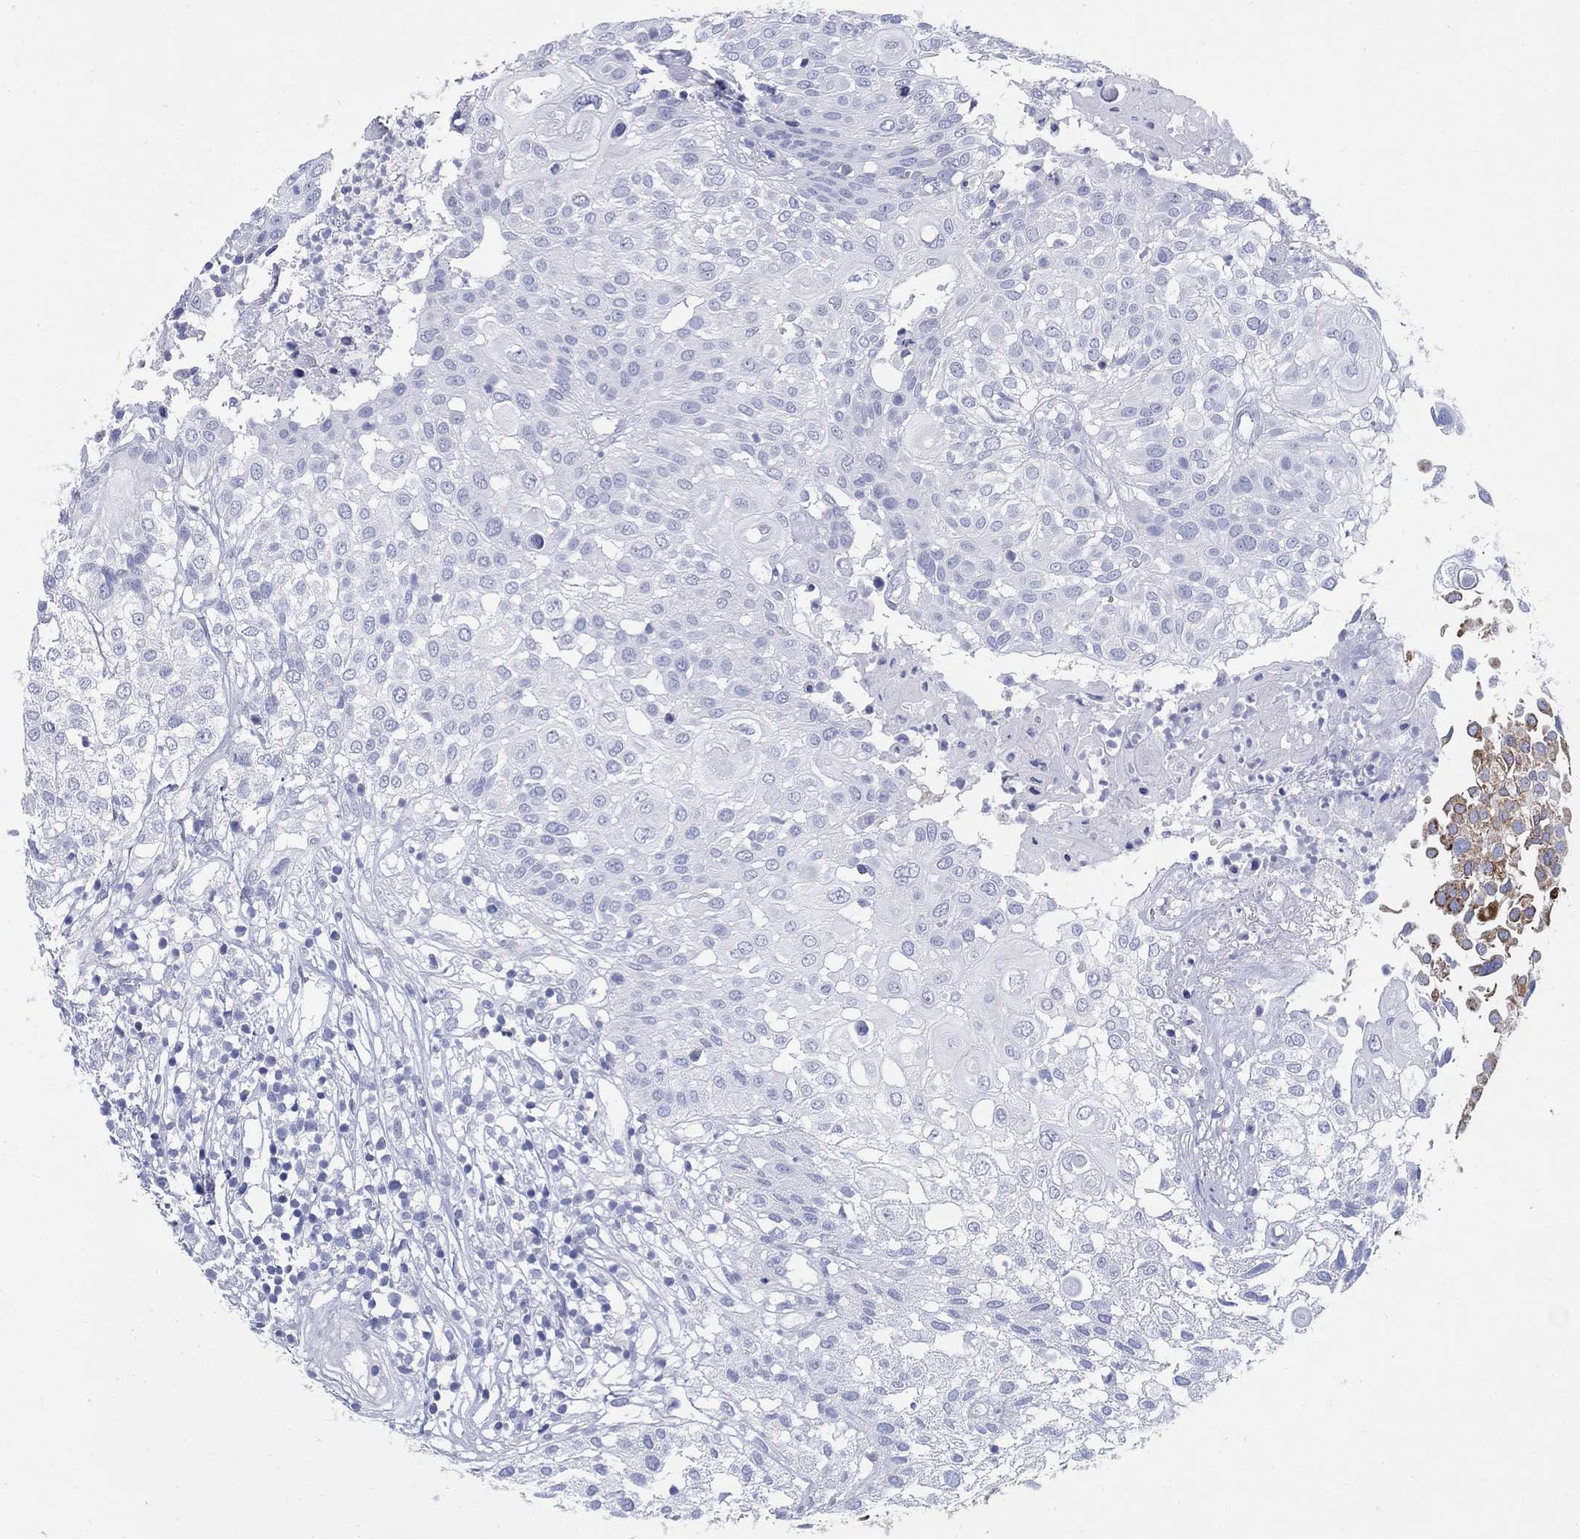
{"staining": {"intensity": "negative", "quantity": "none", "location": "none"}, "tissue": "urothelial cancer", "cell_type": "Tumor cells", "image_type": "cancer", "snomed": [{"axis": "morphology", "description": "Urothelial carcinoma, High grade"}, {"axis": "topography", "description": "Urinary bladder"}], "caption": "The photomicrograph demonstrates no significant staining in tumor cells of urothelial carcinoma (high-grade). (DAB (3,3'-diaminobenzidine) immunohistochemistry visualized using brightfield microscopy, high magnification).", "gene": "SCCPDH", "patient": {"sex": "female", "age": 79}}